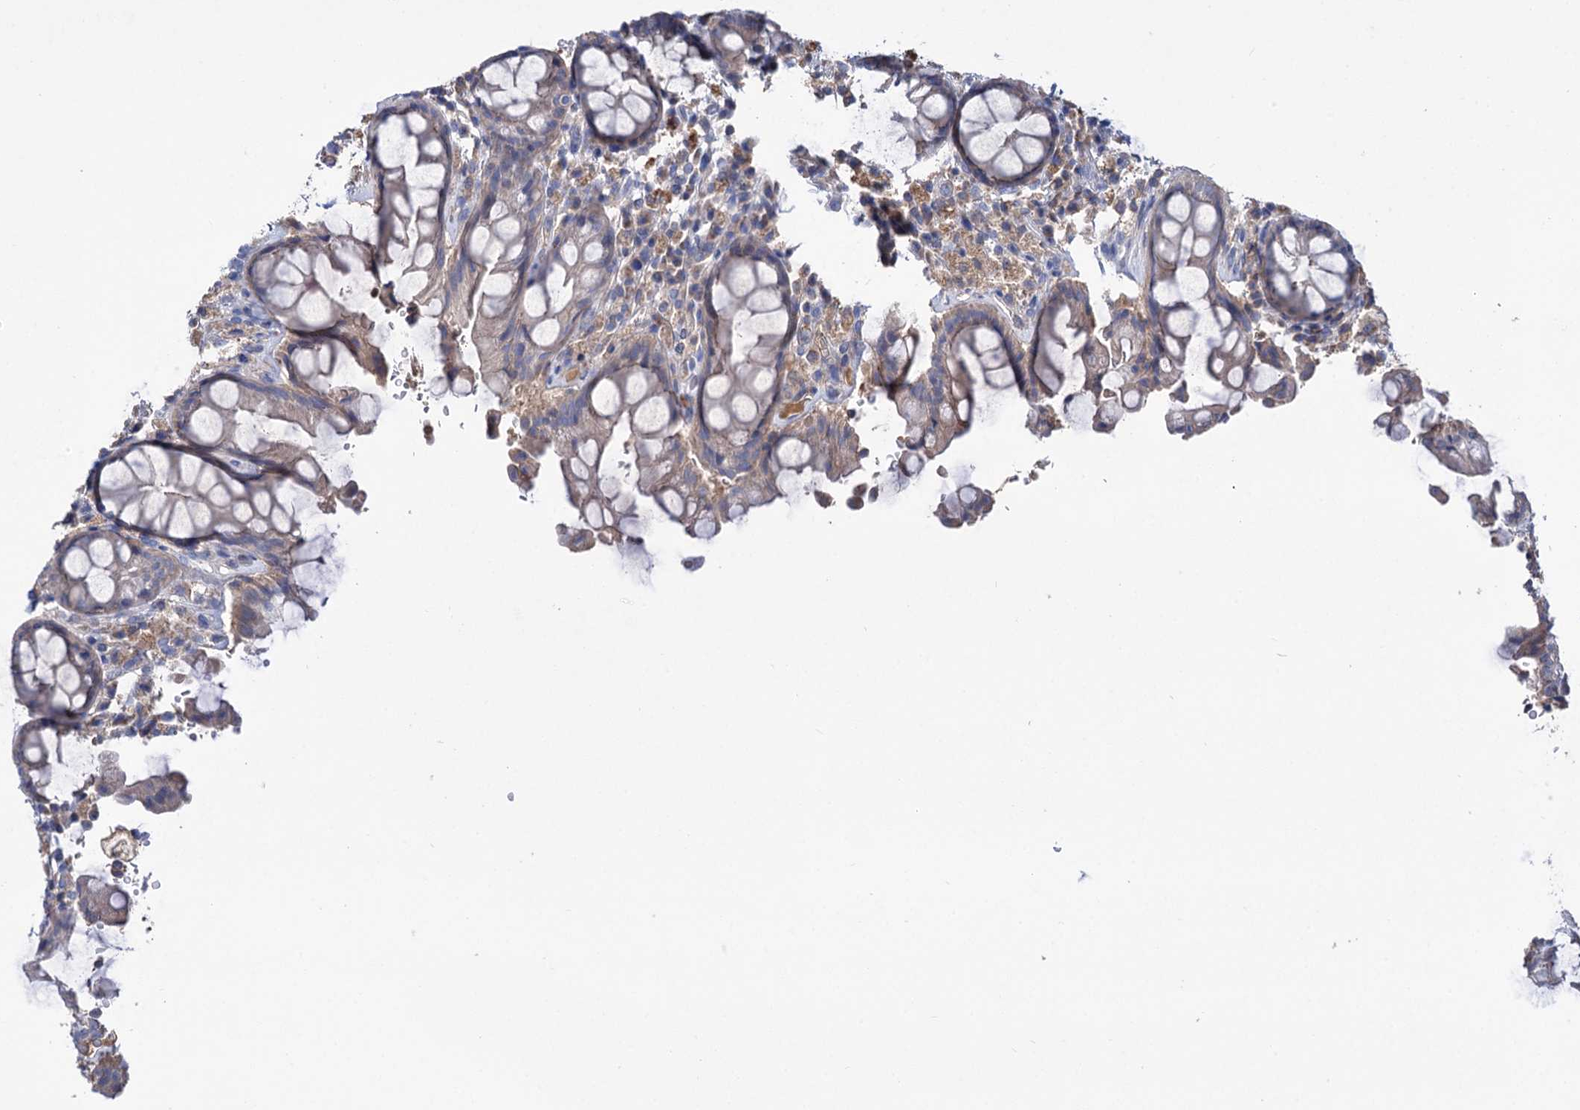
{"staining": {"intensity": "weak", "quantity": "<25%", "location": "cytoplasmic/membranous"}, "tissue": "rectum", "cell_type": "Glandular cells", "image_type": "normal", "snomed": [{"axis": "morphology", "description": "Normal tissue, NOS"}, {"axis": "topography", "description": "Rectum"}], "caption": "High power microscopy micrograph of an immunohistochemistry micrograph of benign rectum, revealing no significant expression in glandular cells. (Brightfield microscopy of DAB (3,3'-diaminobenzidine) immunohistochemistry (IHC) at high magnification).", "gene": "CLPB", "patient": {"sex": "male", "age": 64}}